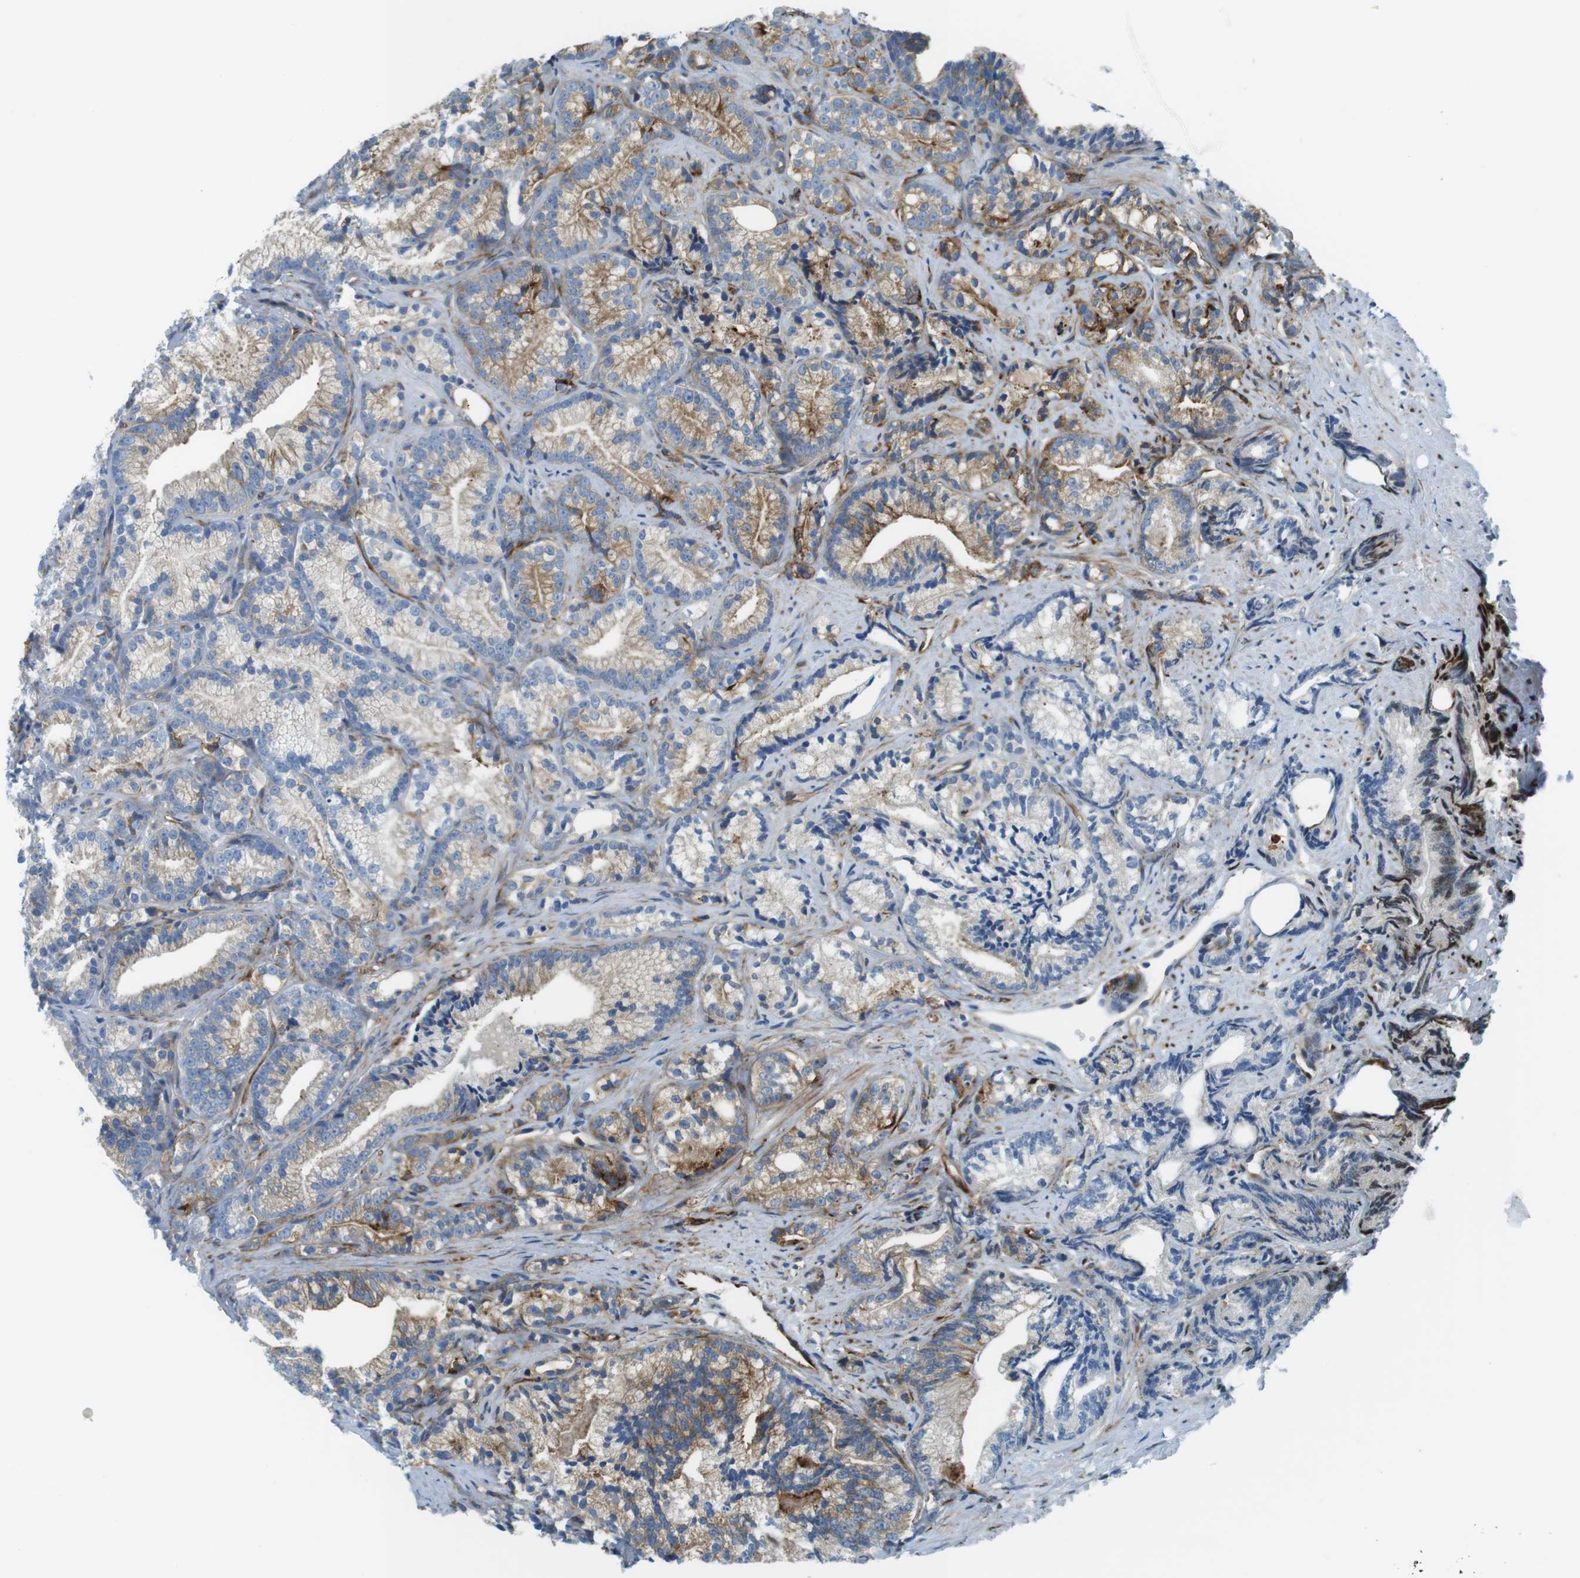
{"staining": {"intensity": "moderate", "quantity": "25%-75%", "location": "cytoplasmic/membranous"}, "tissue": "prostate cancer", "cell_type": "Tumor cells", "image_type": "cancer", "snomed": [{"axis": "morphology", "description": "Adenocarcinoma, Low grade"}, {"axis": "topography", "description": "Prostate"}], "caption": "Protein expression by IHC shows moderate cytoplasmic/membranous expression in approximately 25%-75% of tumor cells in prostate cancer.", "gene": "EMP2", "patient": {"sex": "male", "age": 89}}